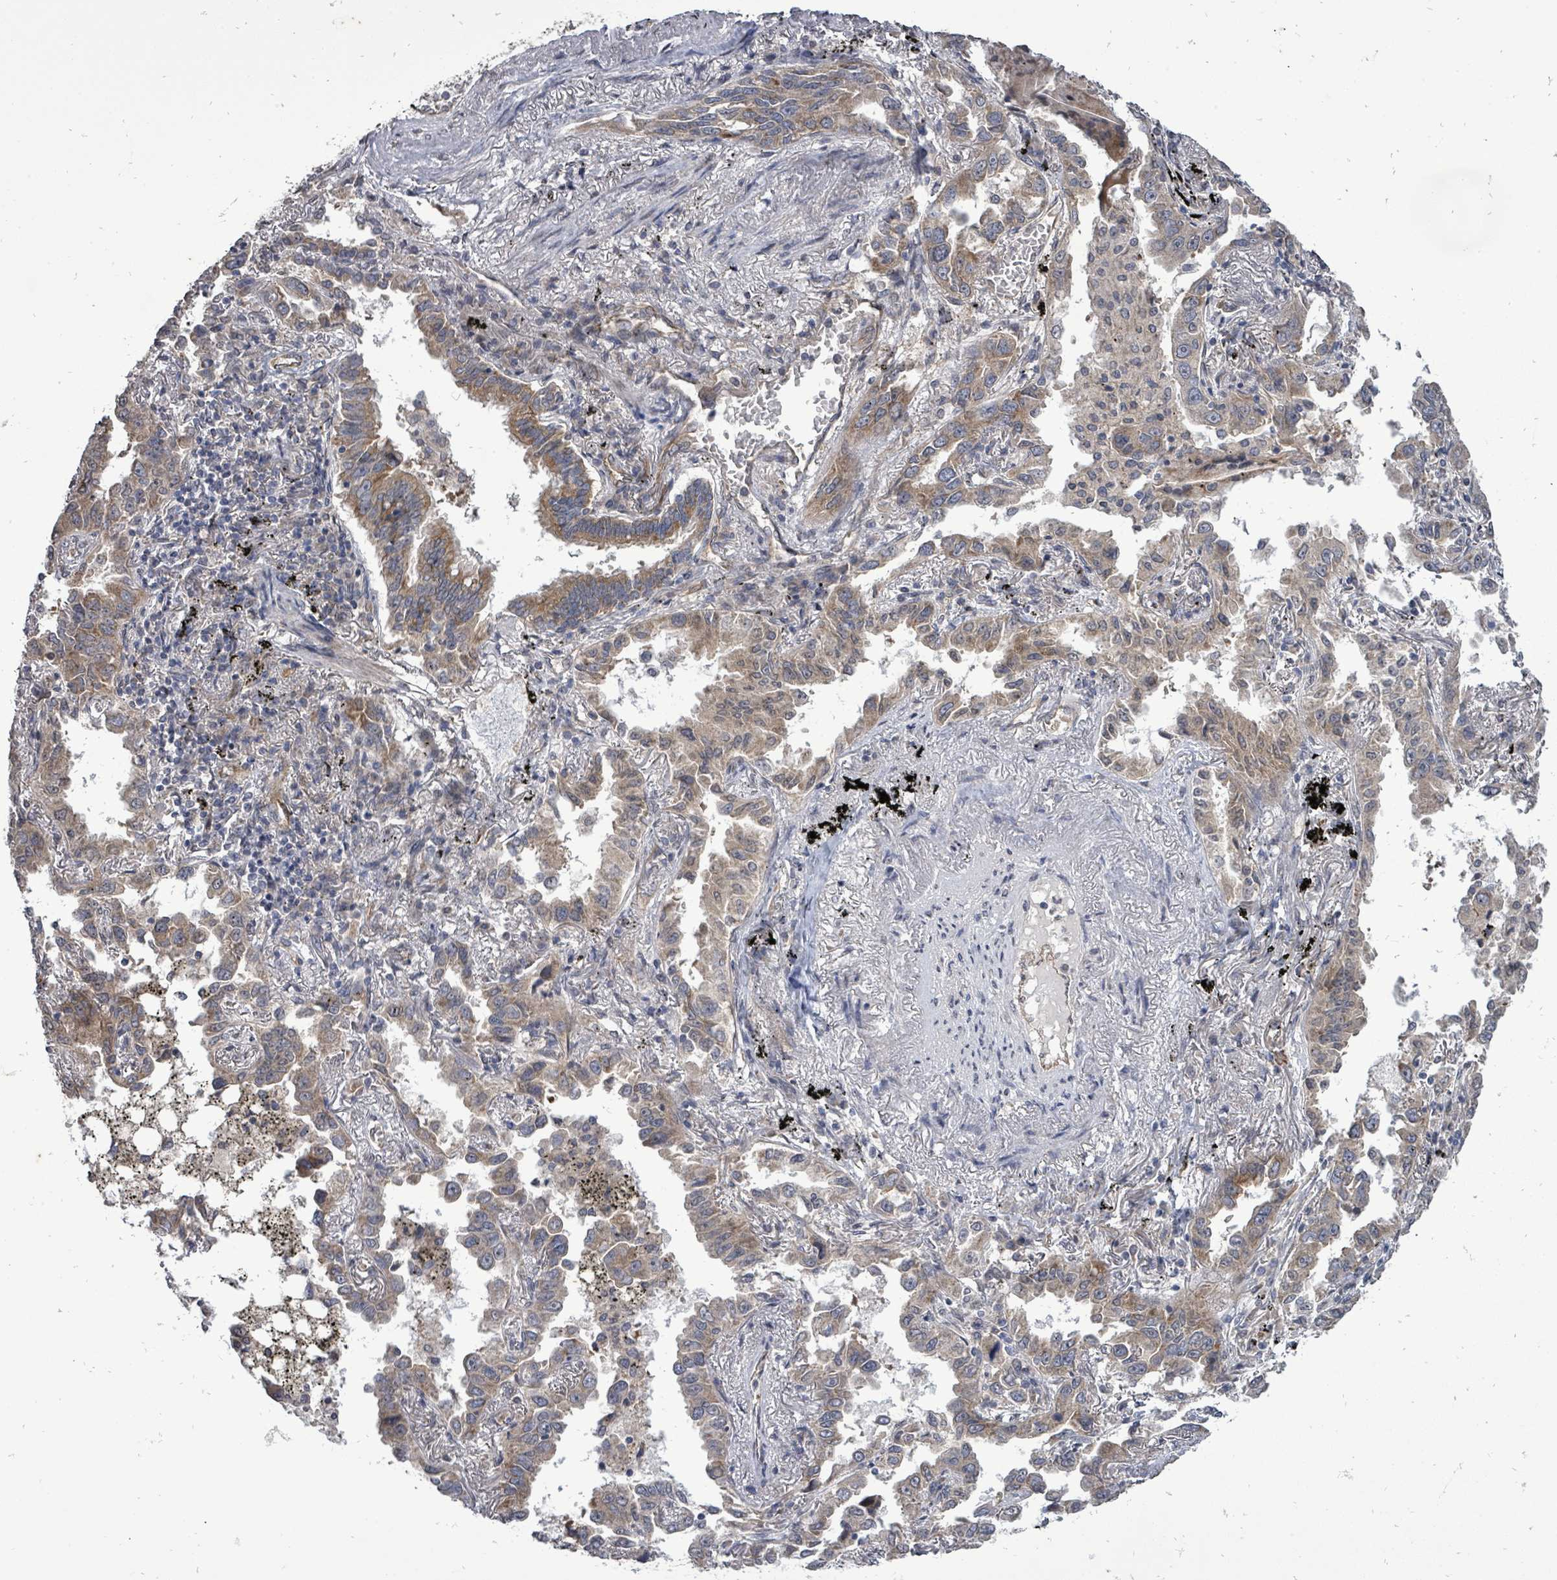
{"staining": {"intensity": "moderate", "quantity": ">75%", "location": "cytoplasmic/membranous"}, "tissue": "lung cancer", "cell_type": "Tumor cells", "image_type": "cancer", "snomed": [{"axis": "morphology", "description": "Adenocarcinoma, NOS"}, {"axis": "topography", "description": "Lung"}], "caption": "DAB (3,3'-diaminobenzidine) immunohistochemical staining of human adenocarcinoma (lung) shows moderate cytoplasmic/membranous protein positivity in approximately >75% of tumor cells.", "gene": "RALGAPB", "patient": {"sex": "male", "age": 67}}